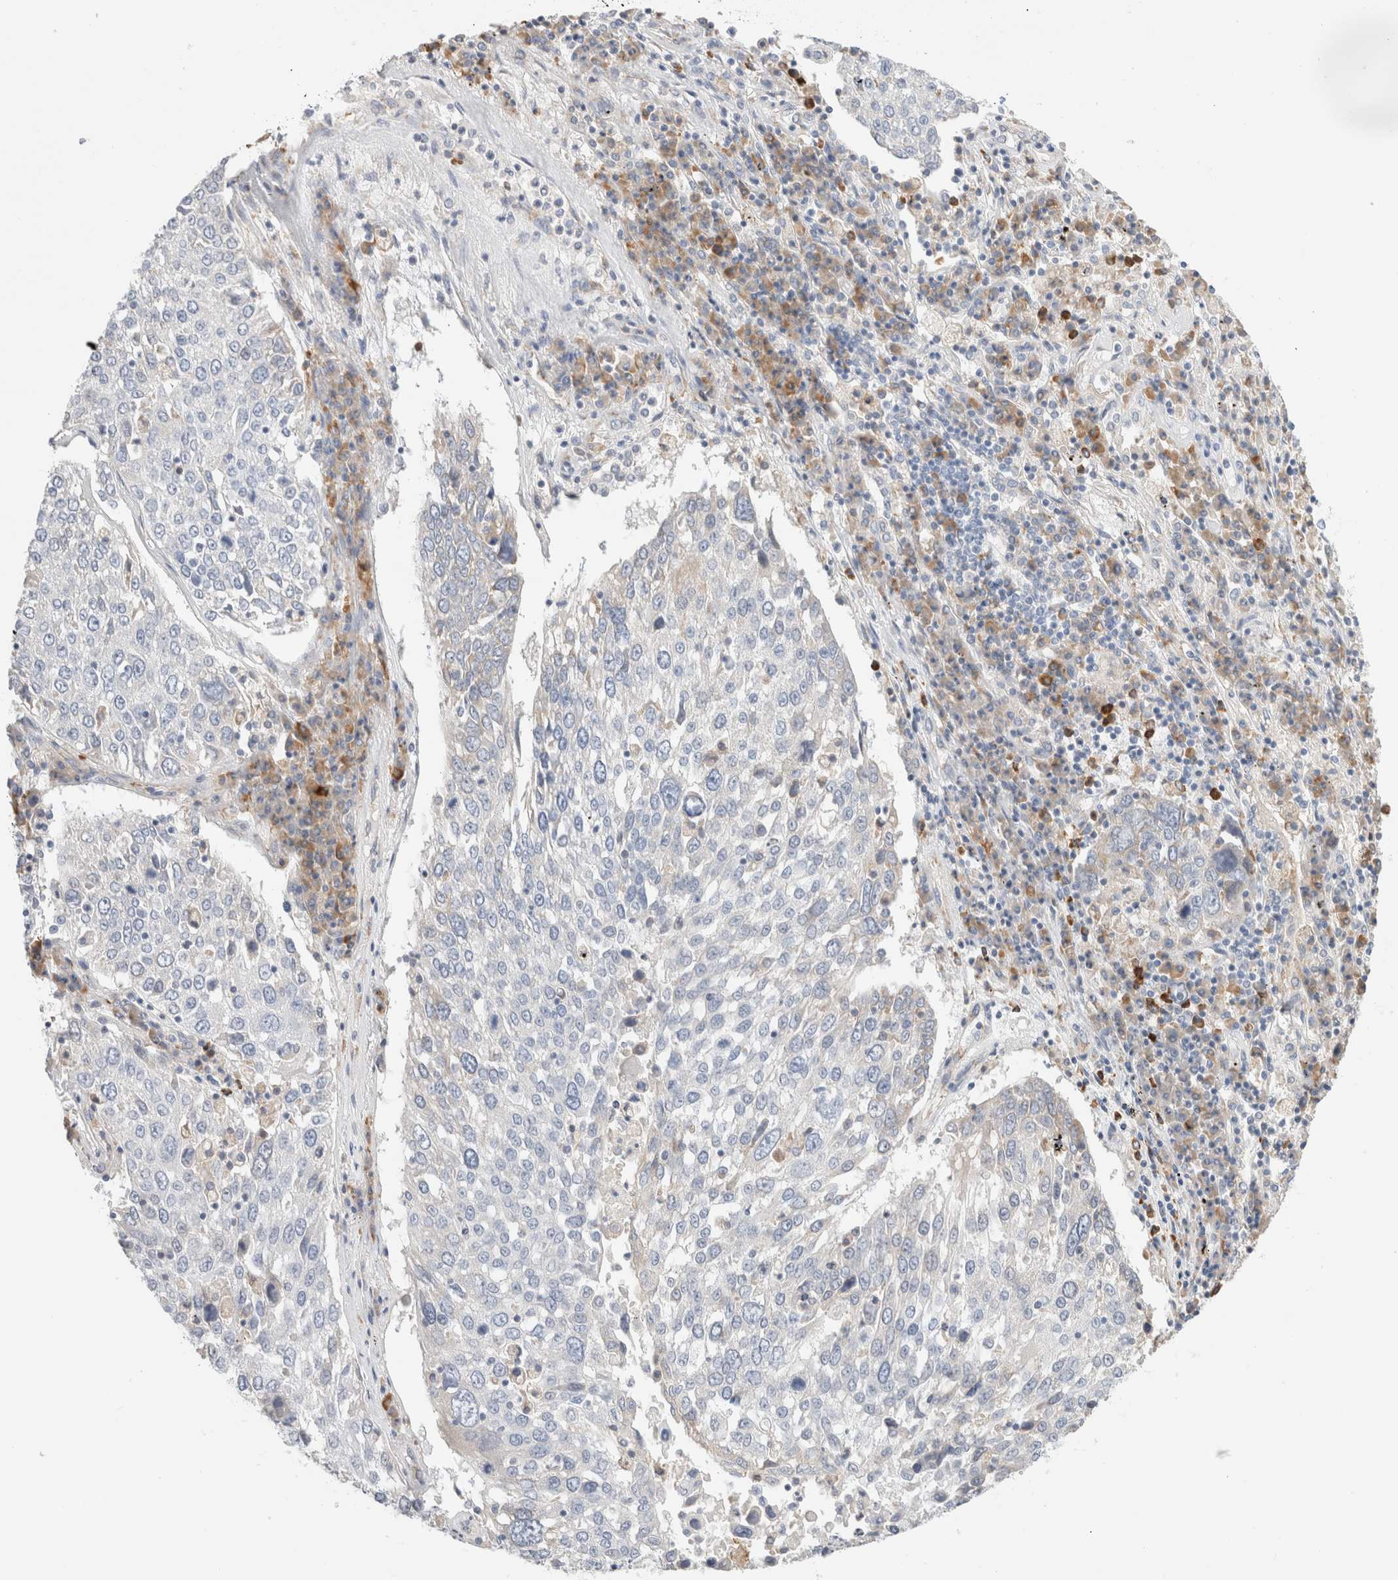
{"staining": {"intensity": "negative", "quantity": "none", "location": "none"}, "tissue": "lung cancer", "cell_type": "Tumor cells", "image_type": "cancer", "snomed": [{"axis": "morphology", "description": "Squamous cell carcinoma, NOS"}, {"axis": "topography", "description": "Lung"}], "caption": "A micrograph of squamous cell carcinoma (lung) stained for a protein reveals no brown staining in tumor cells.", "gene": "CSK", "patient": {"sex": "male", "age": 65}}